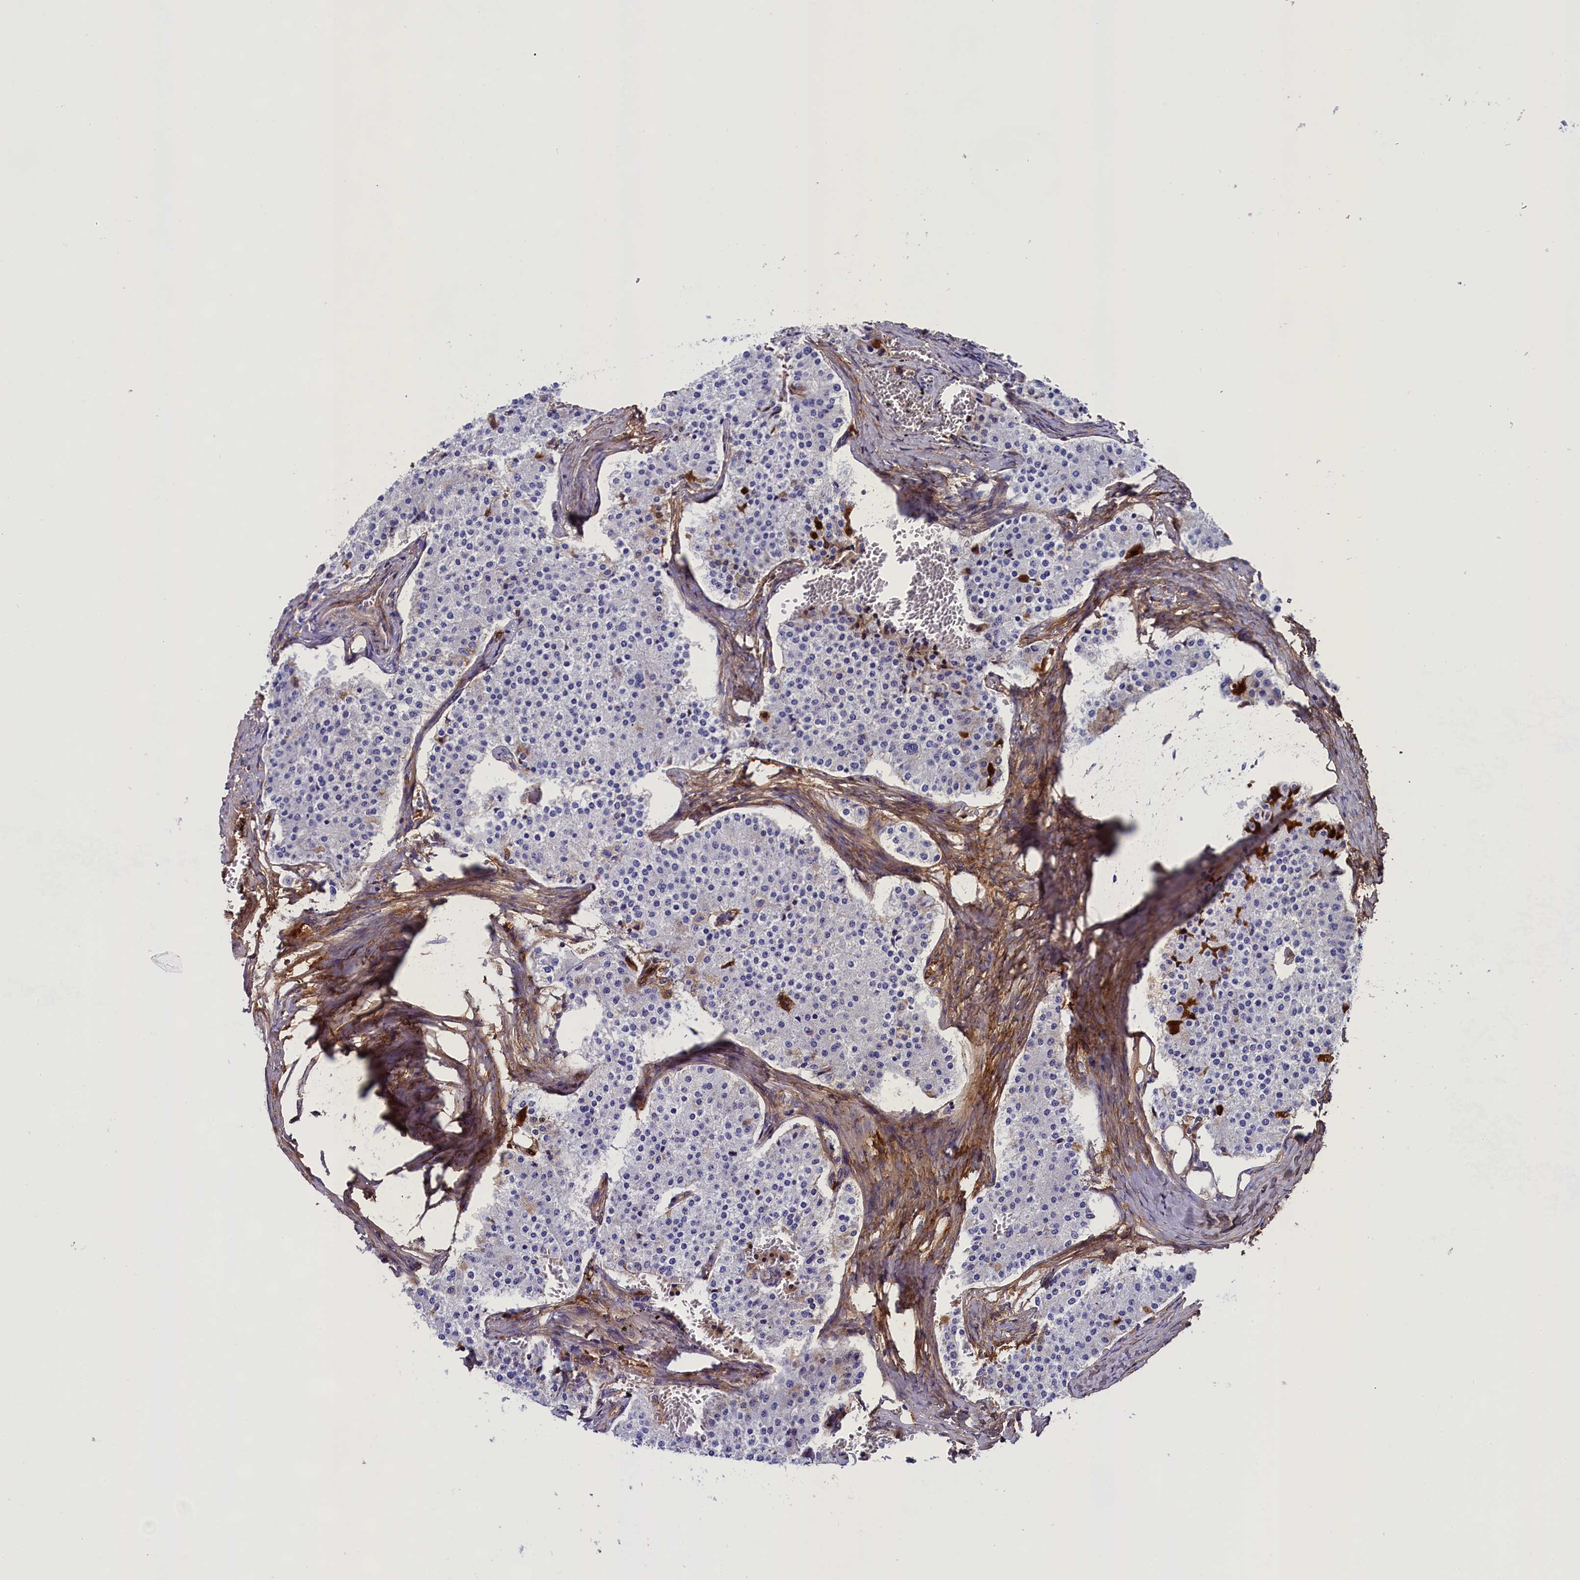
{"staining": {"intensity": "negative", "quantity": "none", "location": "none"}, "tissue": "carcinoid", "cell_type": "Tumor cells", "image_type": "cancer", "snomed": [{"axis": "morphology", "description": "Carcinoid, malignant, NOS"}, {"axis": "topography", "description": "Colon"}], "caption": "Immunohistochemistry micrograph of neoplastic tissue: malignant carcinoid stained with DAB reveals no significant protein positivity in tumor cells.", "gene": "SOD3", "patient": {"sex": "female", "age": 52}}